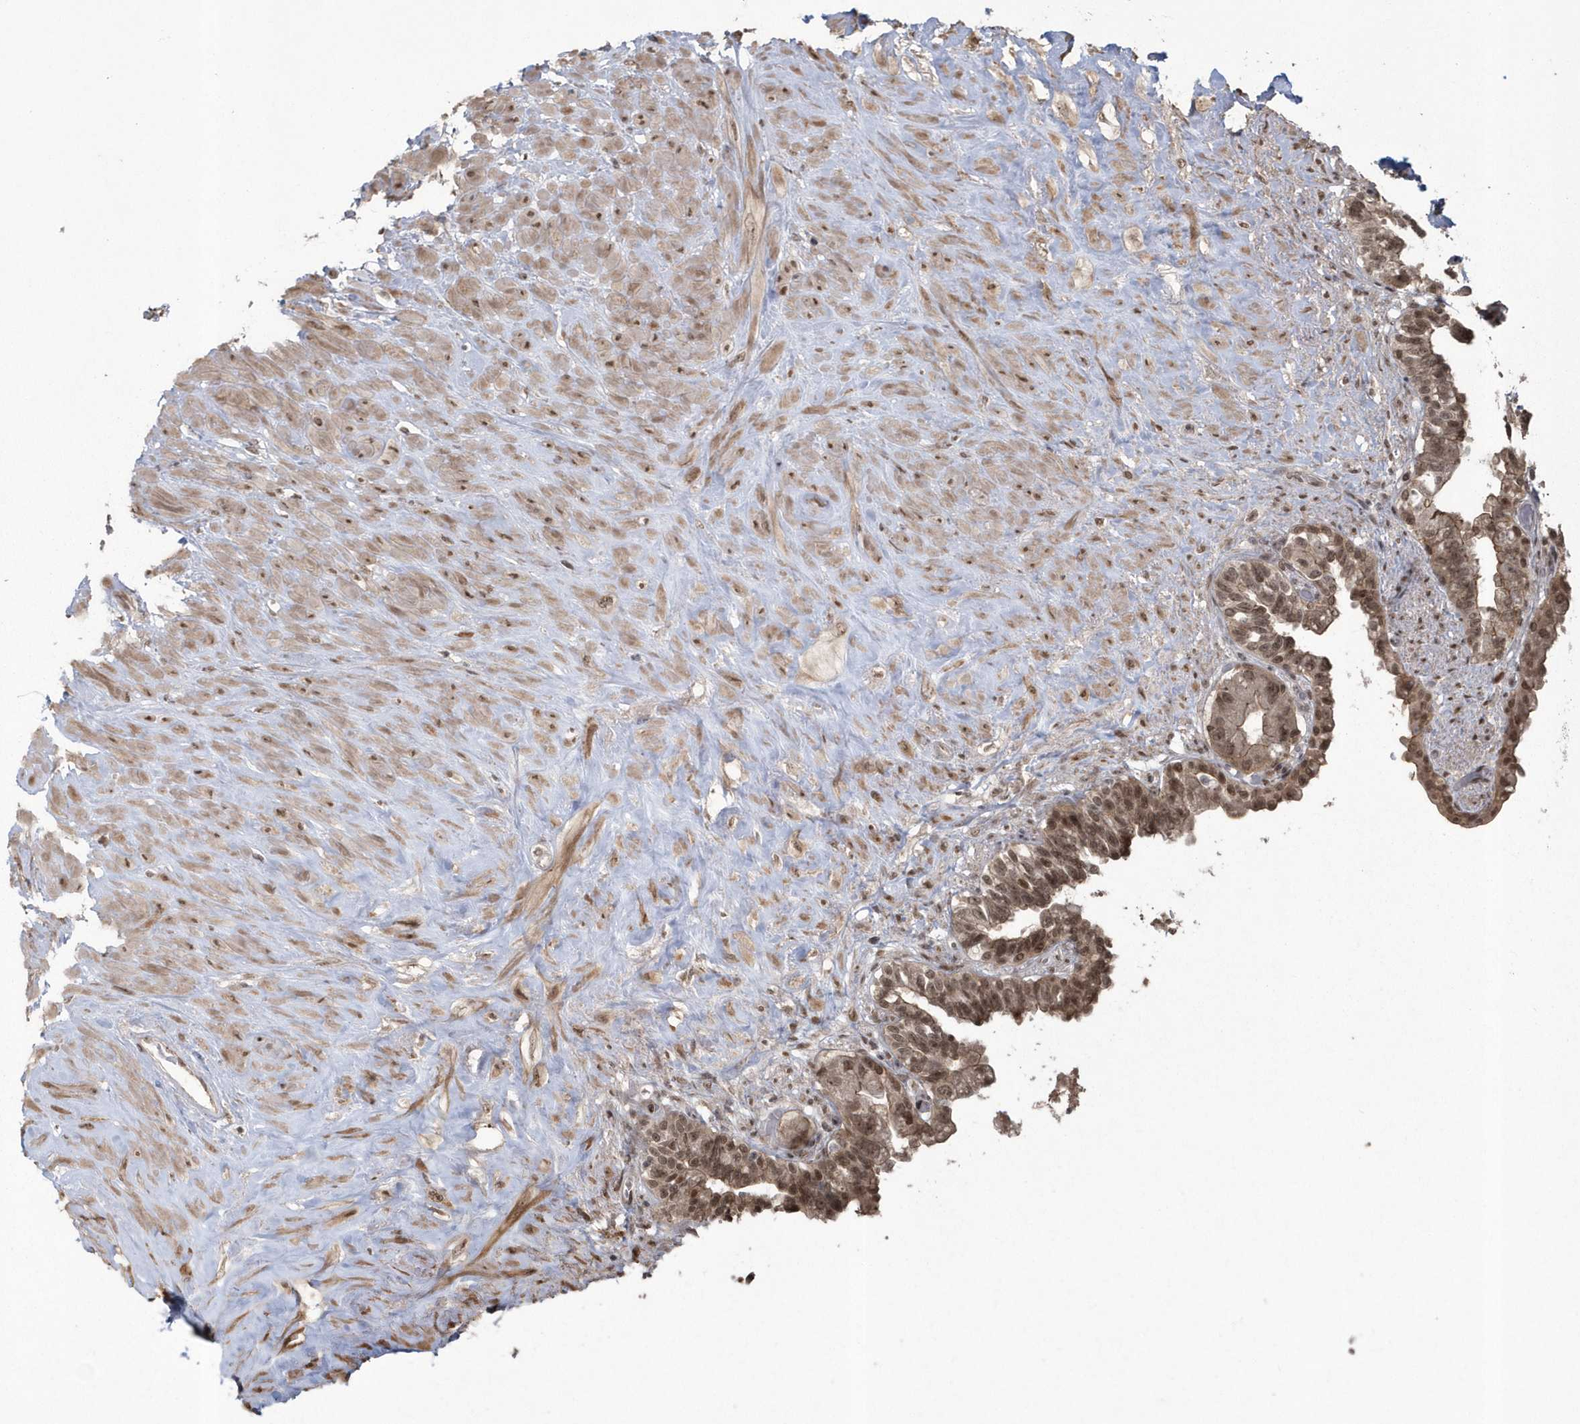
{"staining": {"intensity": "moderate", "quantity": ">75%", "location": "cytoplasmic/membranous,nuclear"}, "tissue": "seminal vesicle", "cell_type": "Glandular cells", "image_type": "normal", "snomed": [{"axis": "morphology", "description": "Normal tissue, NOS"}, {"axis": "topography", "description": "Seminal veicle"}], "caption": "This micrograph reveals immunohistochemistry (IHC) staining of normal seminal vesicle, with medium moderate cytoplasmic/membranous,nuclear staining in approximately >75% of glandular cells.", "gene": "EPB41L4A", "patient": {"sex": "male", "age": 63}}